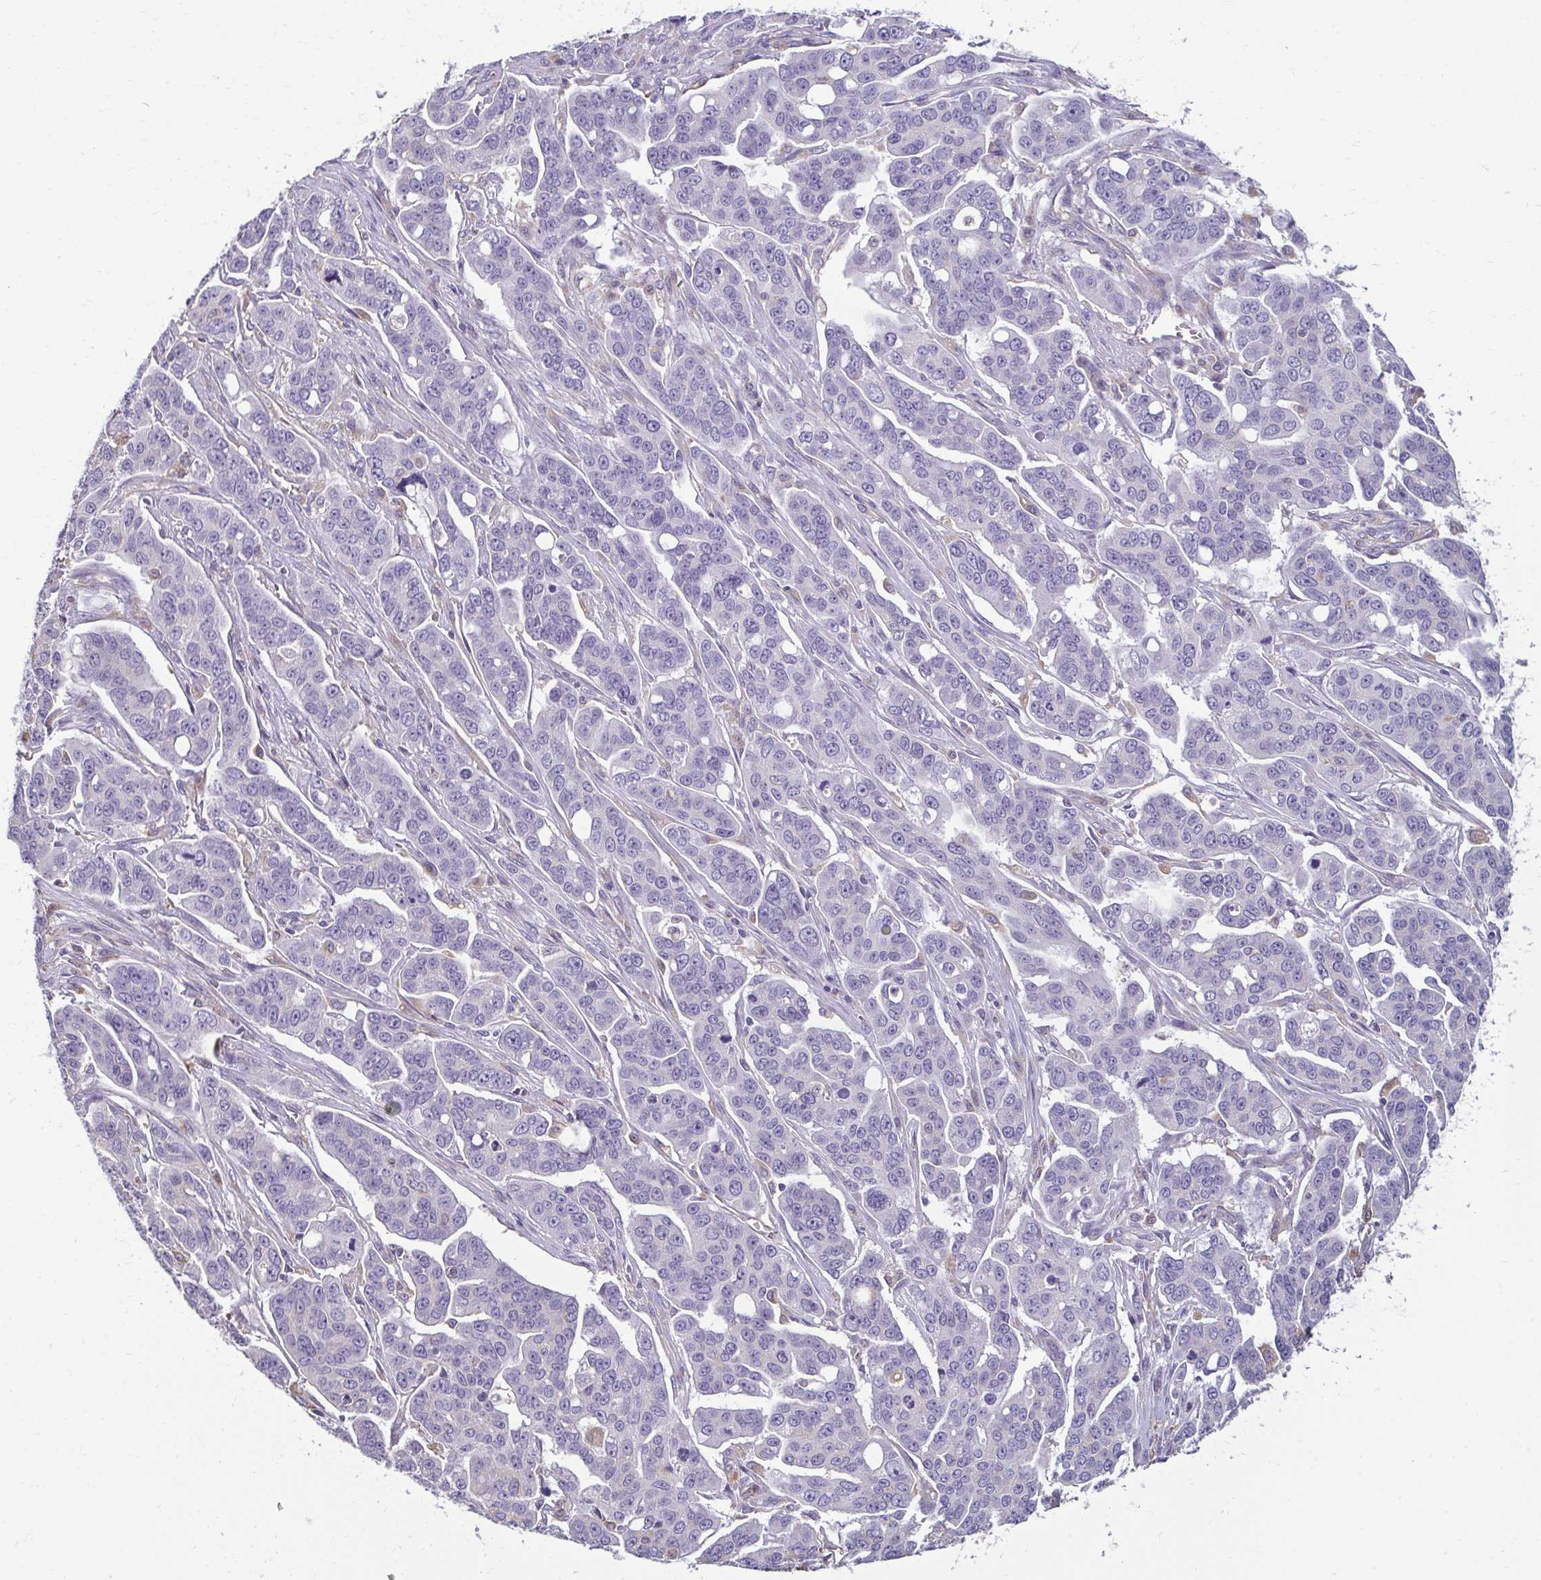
{"staining": {"intensity": "negative", "quantity": "none", "location": "none"}, "tissue": "ovarian cancer", "cell_type": "Tumor cells", "image_type": "cancer", "snomed": [{"axis": "morphology", "description": "Carcinoma, endometroid"}, {"axis": "topography", "description": "Ovary"}], "caption": "Protein analysis of ovarian endometroid carcinoma reveals no significant staining in tumor cells.", "gene": "PDE2A", "patient": {"sex": "female", "age": 78}}